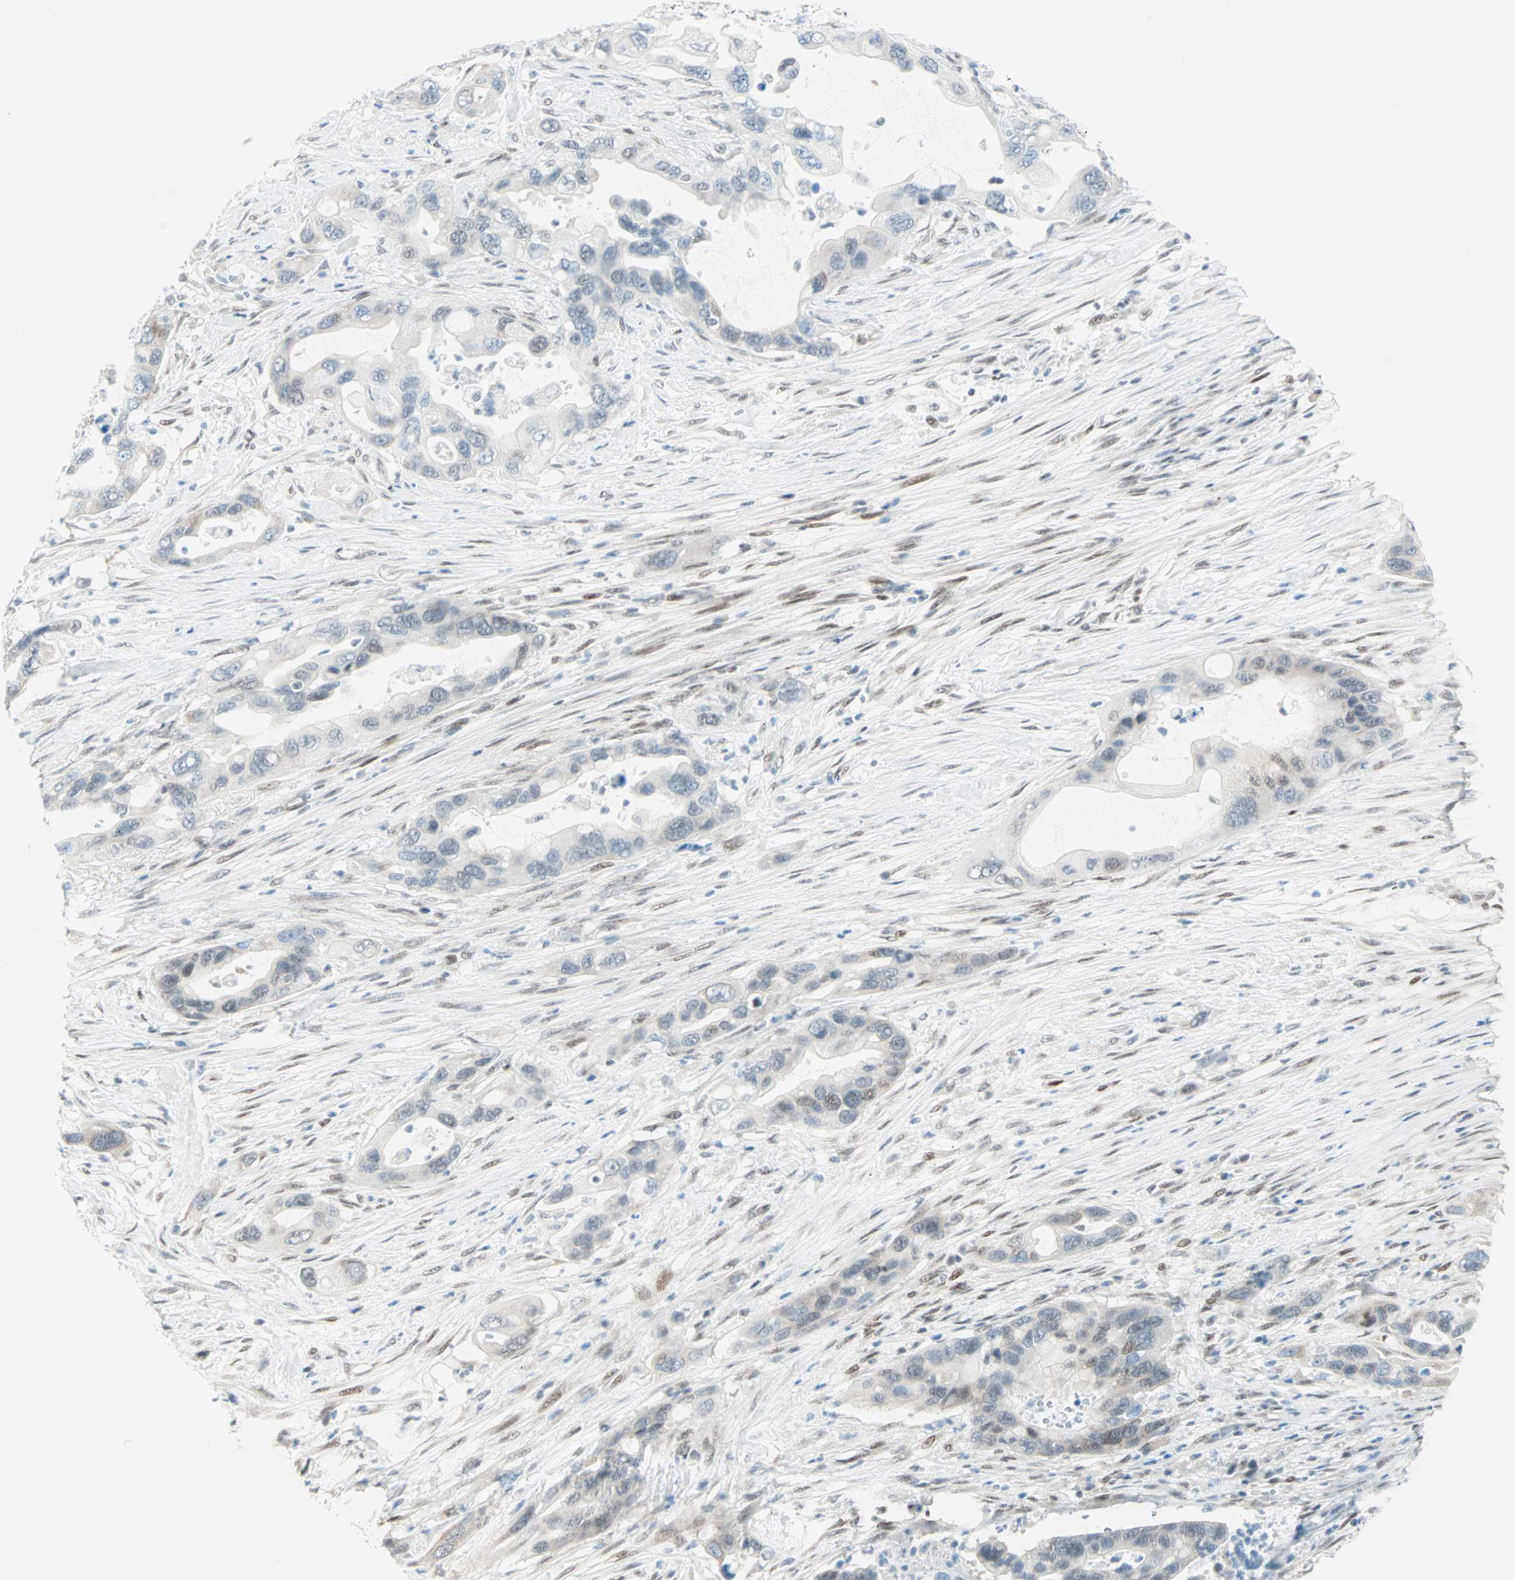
{"staining": {"intensity": "weak", "quantity": "<25%", "location": "nuclear"}, "tissue": "pancreatic cancer", "cell_type": "Tumor cells", "image_type": "cancer", "snomed": [{"axis": "morphology", "description": "Adenocarcinoma, NOS"}, {"axis": "topography", "description": "Pancreas"}], "caption": "This is a photomicrograph of immunohistochemistry (IHC) staining of adenocarcinoma (pancreatic), which shows no expression in tumor cells. The staining was performed using DAB (3,3'-diaminobenzidine) to visualize the protein expression in brown, while the nuclei were stained in blue with hematoxylin (Magnification: 20x).", "gene": "PKNOX1", "patient": {"sex": "female", "age": 71}}